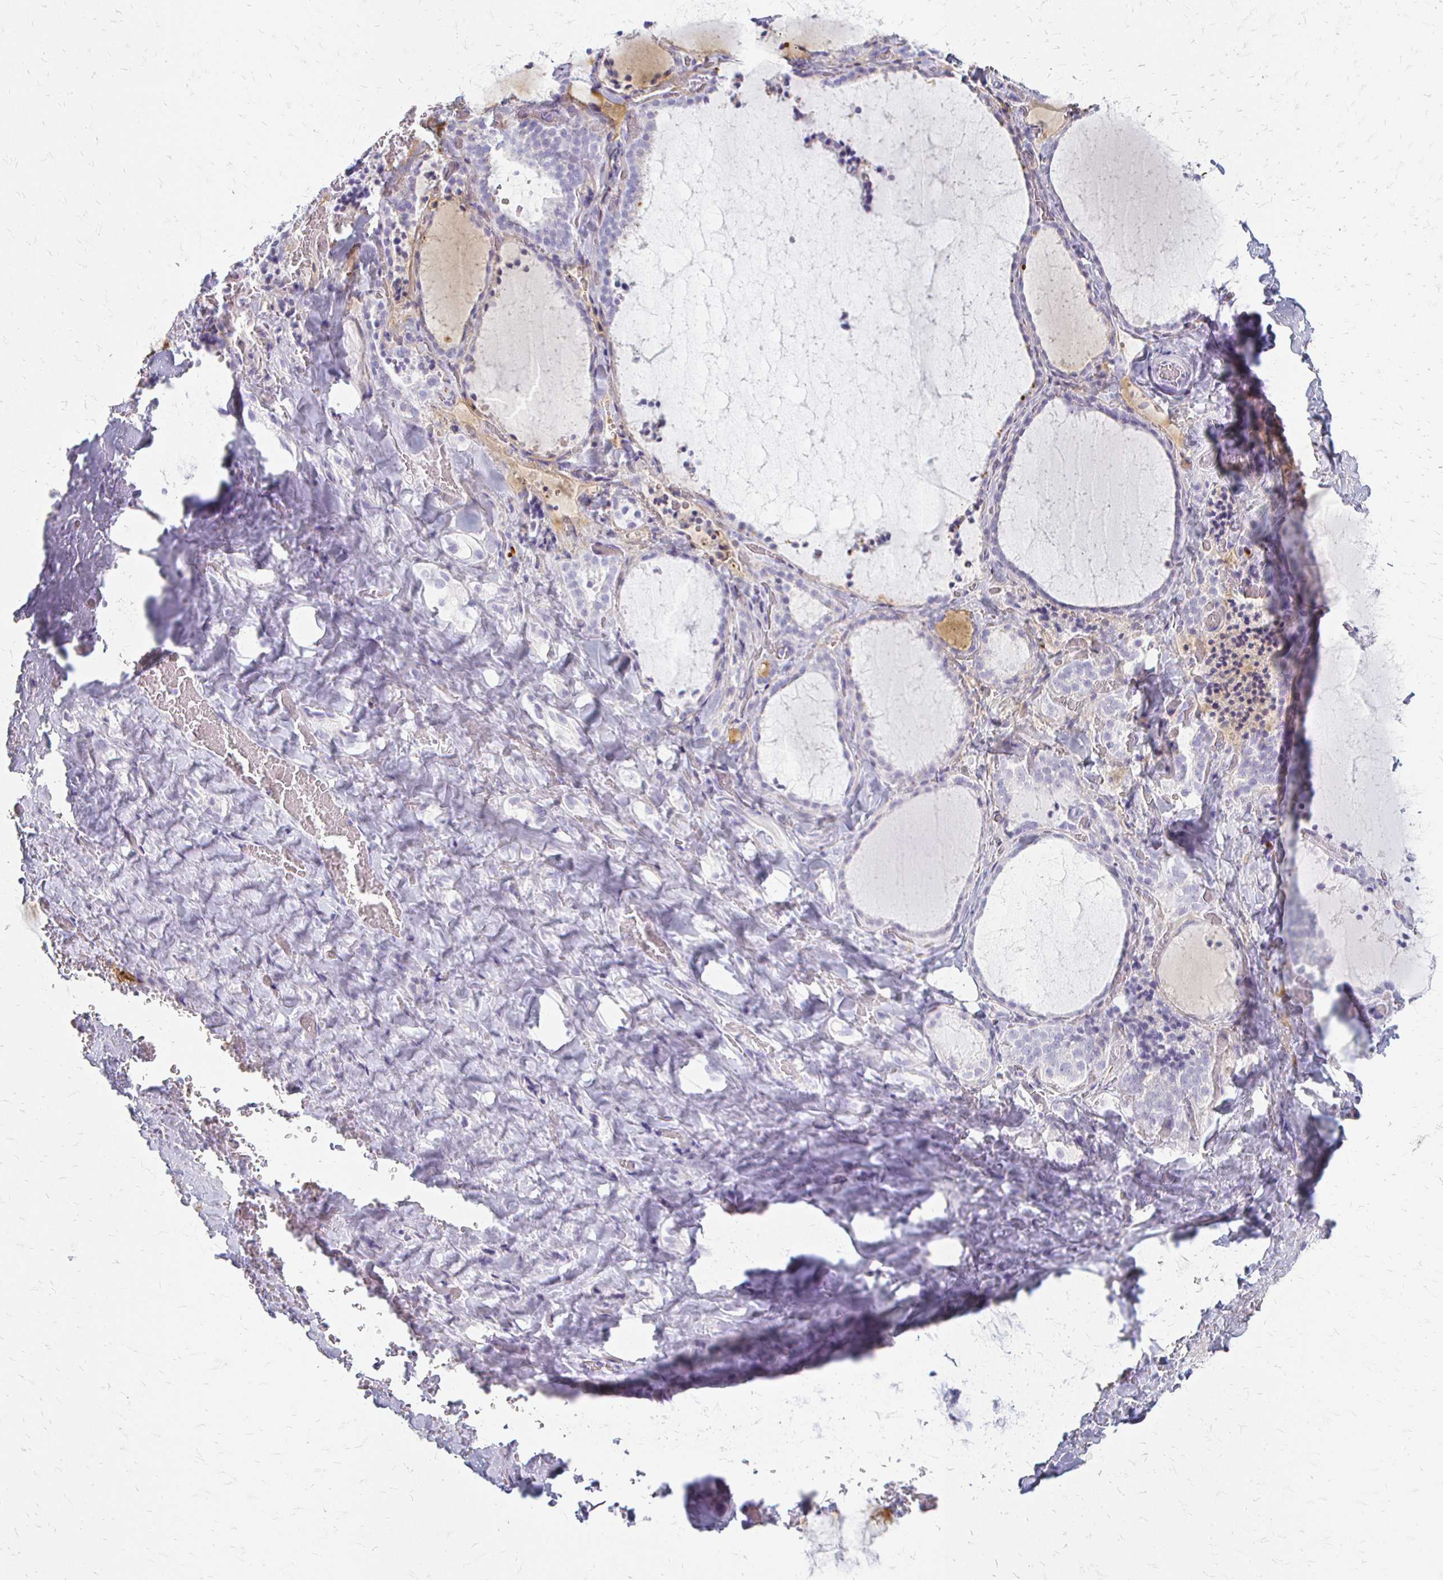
{"staining": {"intensity": "negative", "quantity": "none", "location": "none"}, "tissue": "thyroid gland", "cell_type": "Glandular cells", "image_type": "normal", "snomed": [{"axis": "morphology", "description": "Normal tissue, NOS"}, {"axis": "topography", "description": "Thyroid gland"}], "caption": "Immunohistochemistry histopathology image of unremarkable human thyroid gland stained for a protein (brown), which demonstrates no expression in glandular cells.", "gene": "ACP5", "patient": {"sex": "female", "age": 22}}